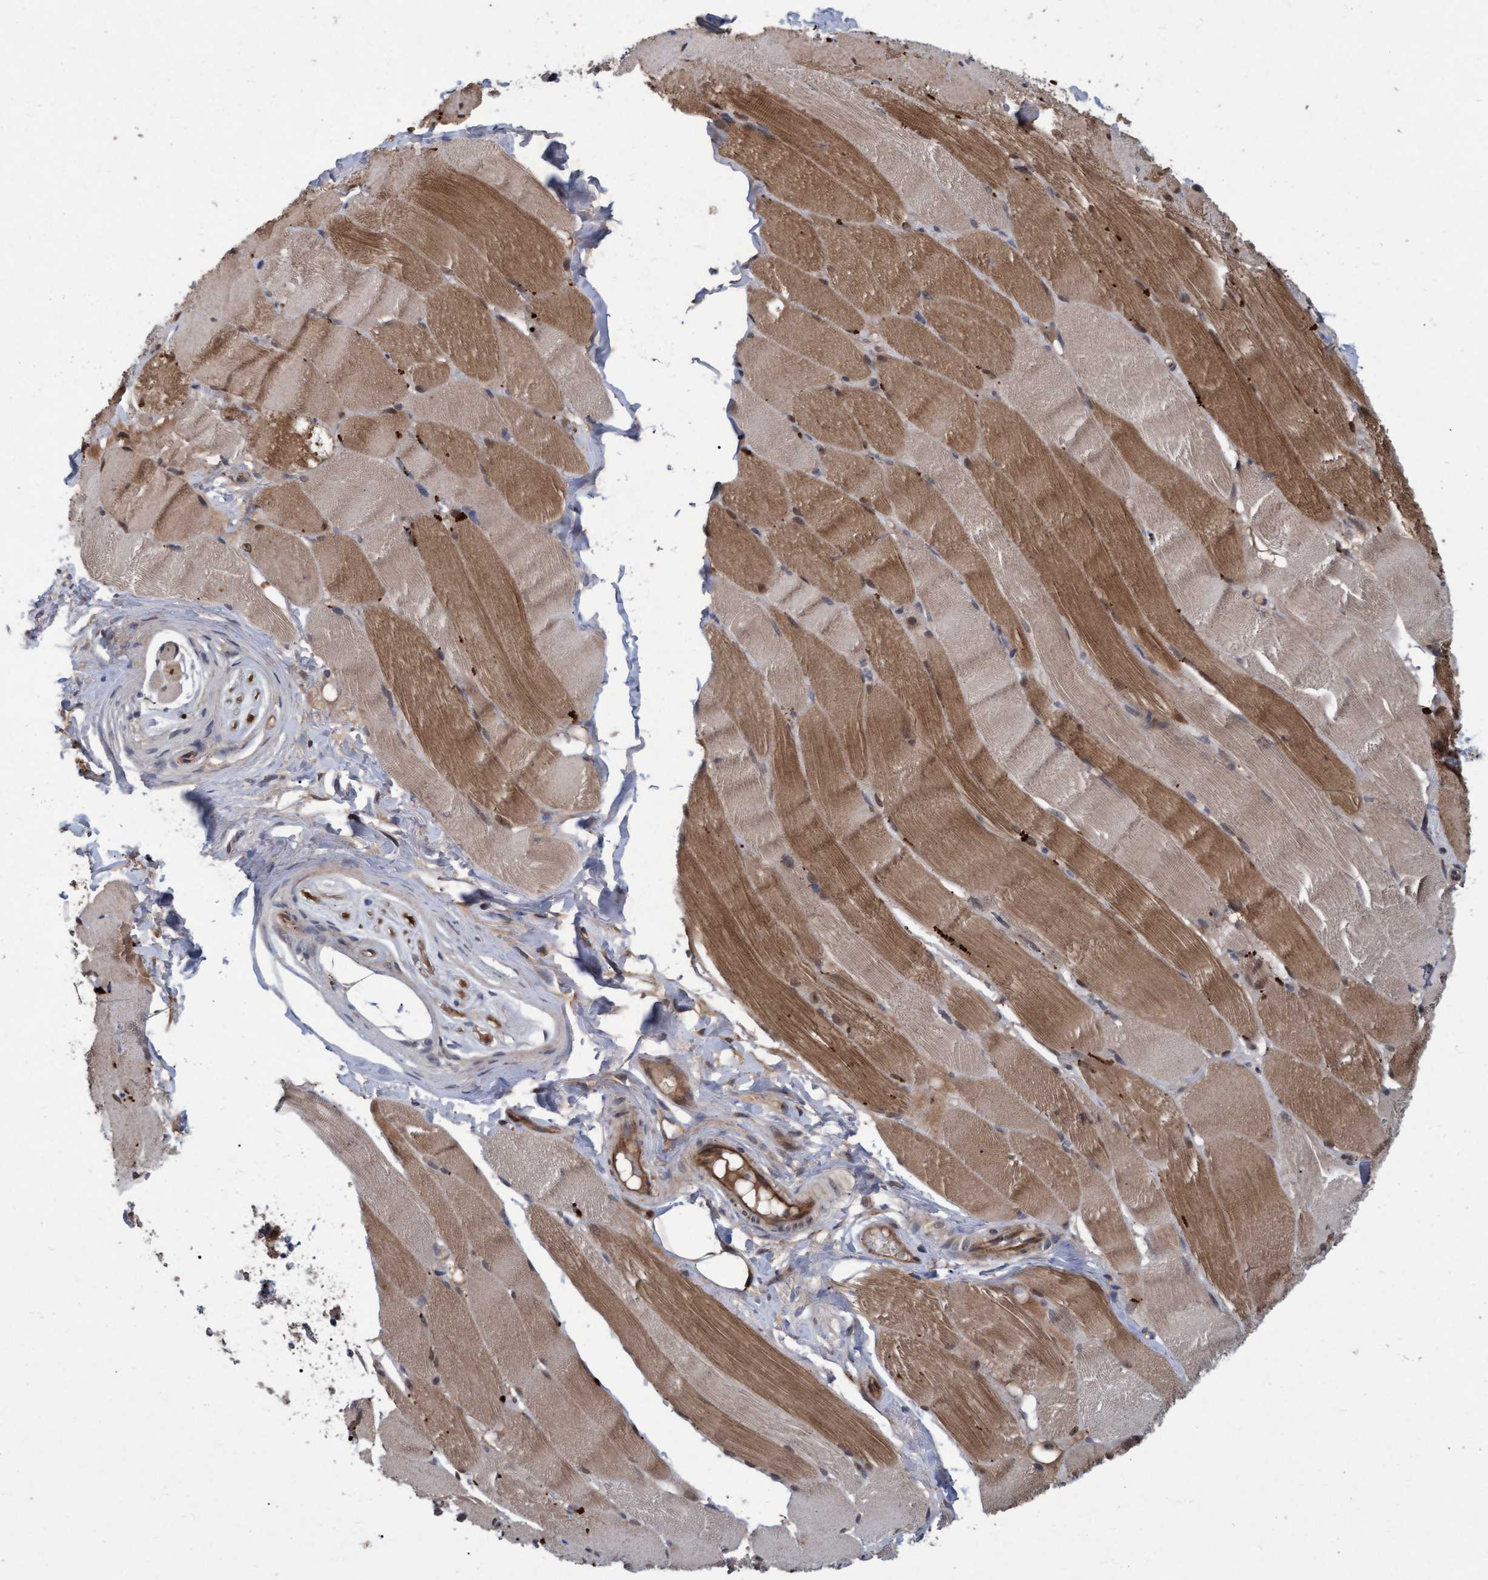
{"staining": {"intensity": "moderate", "quantity": ">75%", "location": "cytoplasmic/membranous,nuclear"}, "tissue": "skeletal muscle", "cell_type": "Myocytes", "image_type": "normal", "snomed": [{"axis": "morphology", "description": "Normal tissue, NOS"}, {"axis": "topography", "description": "Skin"}, {"axis": "topography", "description": "Skeletal muscle"}], "caption": "A photomicrograph of skeletal muscle stained for a protein displays moderate cytoplasmic/membranous,nuclear brown staining in myocytes. (DAB (3,3'-diaminobenzidine) IHC, brown staining for protein, blue staining for nuclei).", "gene": "PSMB6", "patient": {"sex": "male", "age": 83}}